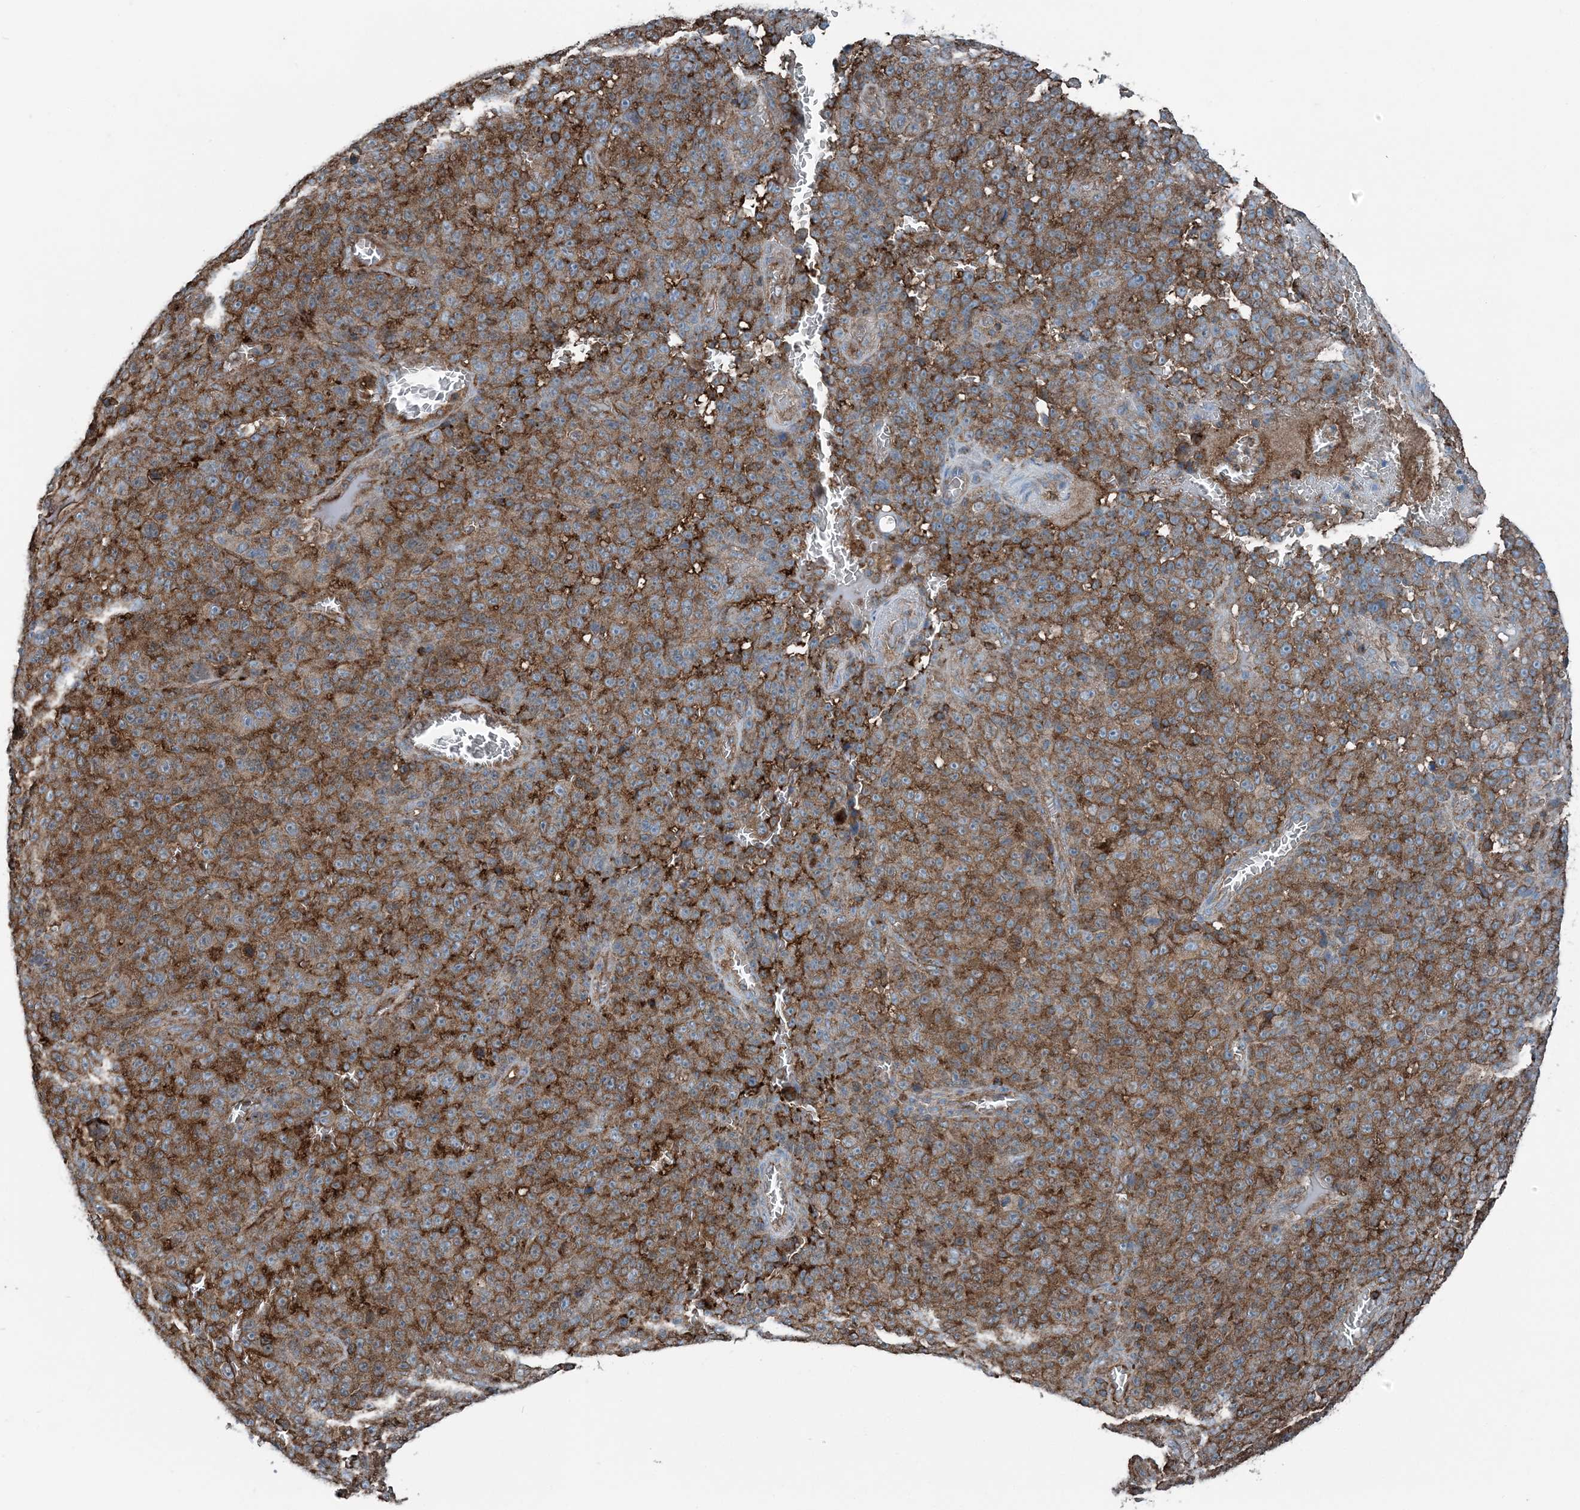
{"staining": {"intensity": "strong", "quantity": ">75%", "location": "cytoplasmic/membranous"}, "tissue": "melanoma", "cell_type": "Tumor cells", "image_type": "cancer", "snomed": [{"axis": "morphology", "description": "Malignant melanoma, NOS"}, {"axis": "topography", "description": "Skin"}], "caption": "IHC micrograph of neoplastic tissue: human malignant melanoma stained using immunohistochemistry (IHC) demonstrates high levels of strong protein expression localized specifically in the cytoplasmic/membranous of tumor cells, appearing as a cytoplasmic/membranous brown color.", "gene": "CFL1", "patient": {"sex": "female", "age": 82}}